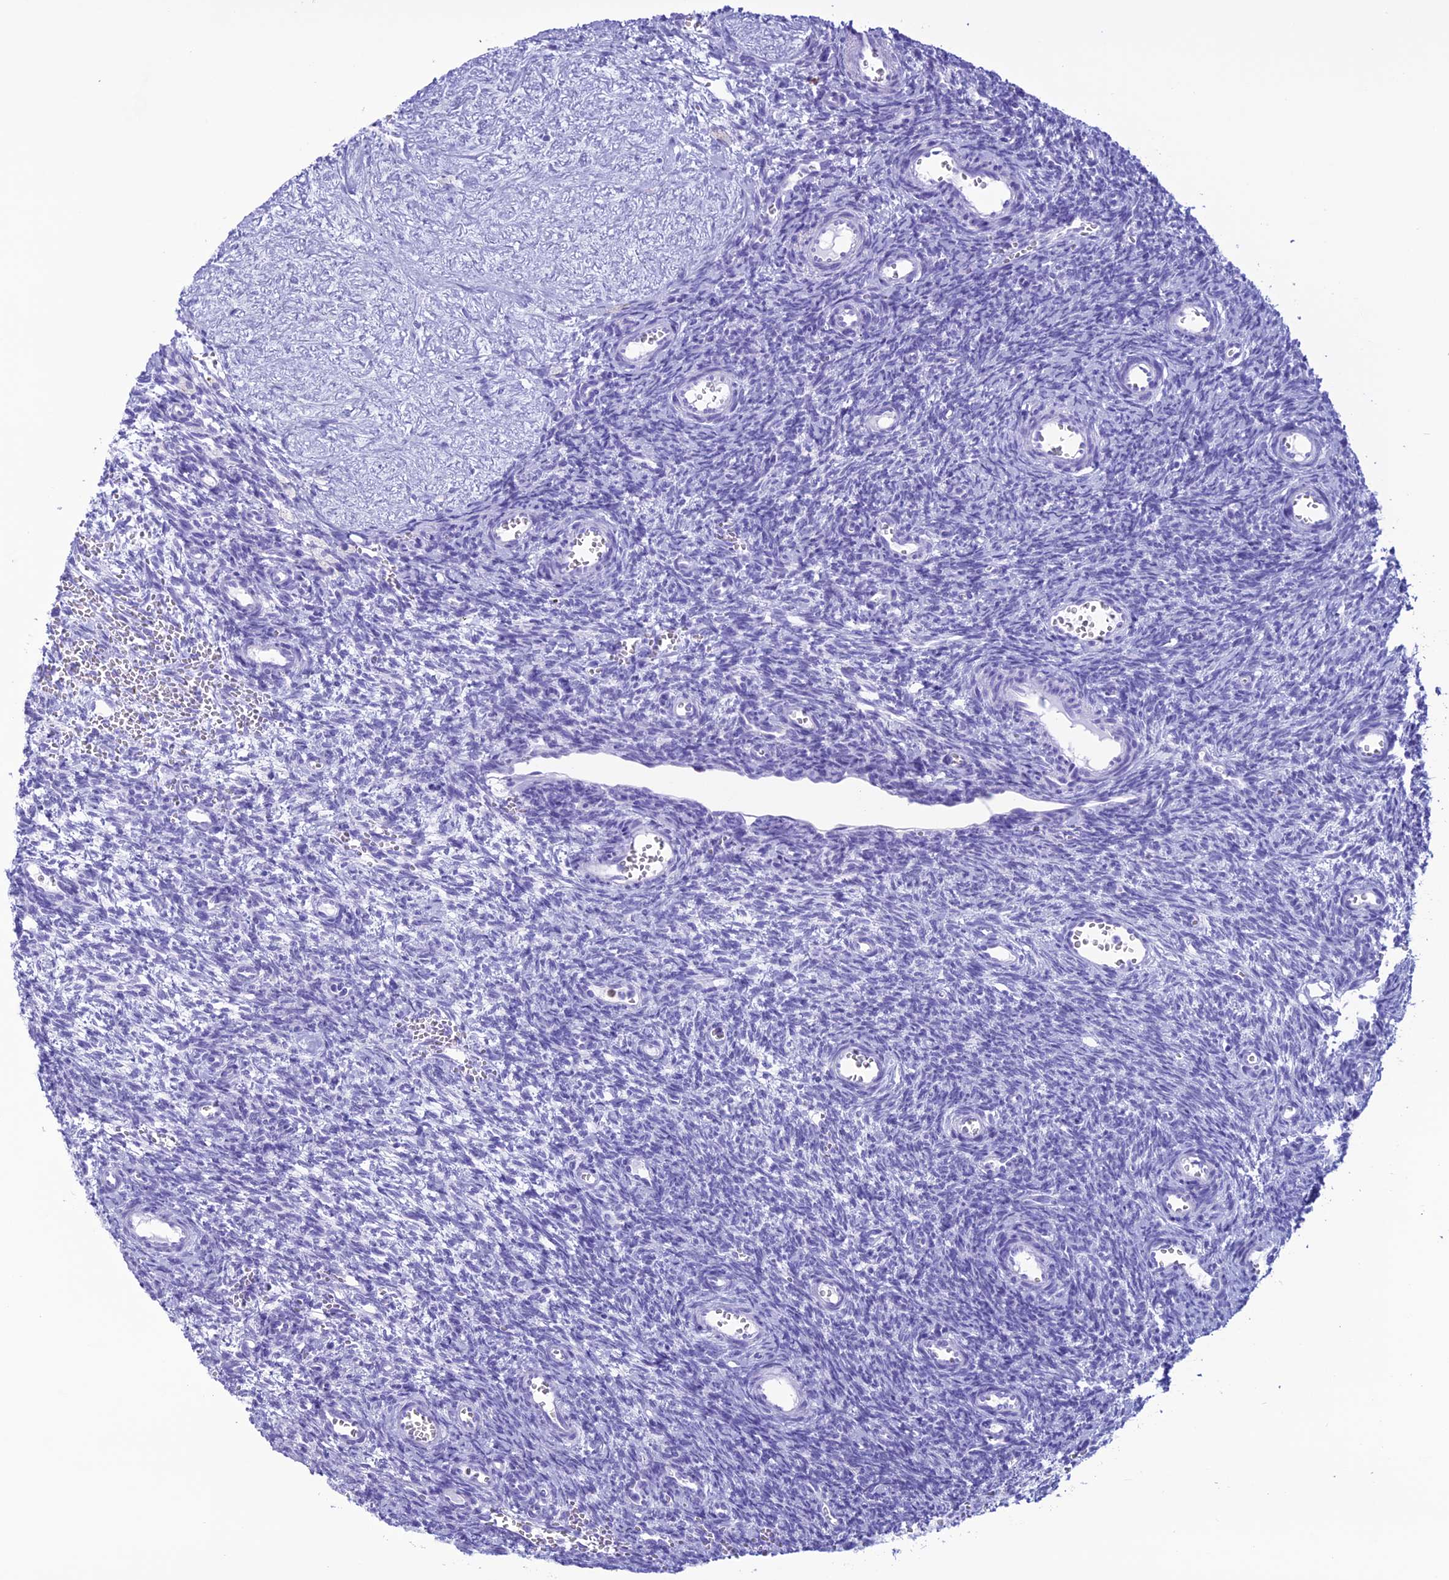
{"staining": {"intensity": "negative", "quantity": "none", "location": "none"}, "tissue": "ovary", "cell_type": "Follicle cells", "image_type": "normal", "snomed": [{"axis": "morphology", "description": "Normal tissue, NOS"}, {"axis": "topography", "description": "Ovary"}], "caption": "This is a histopathology image of IHC staining of unremarkable ovary, which shows no positivity in follicle cells.", "gene": "MZB1", "patient": {"sex": "female", "age": 39}}